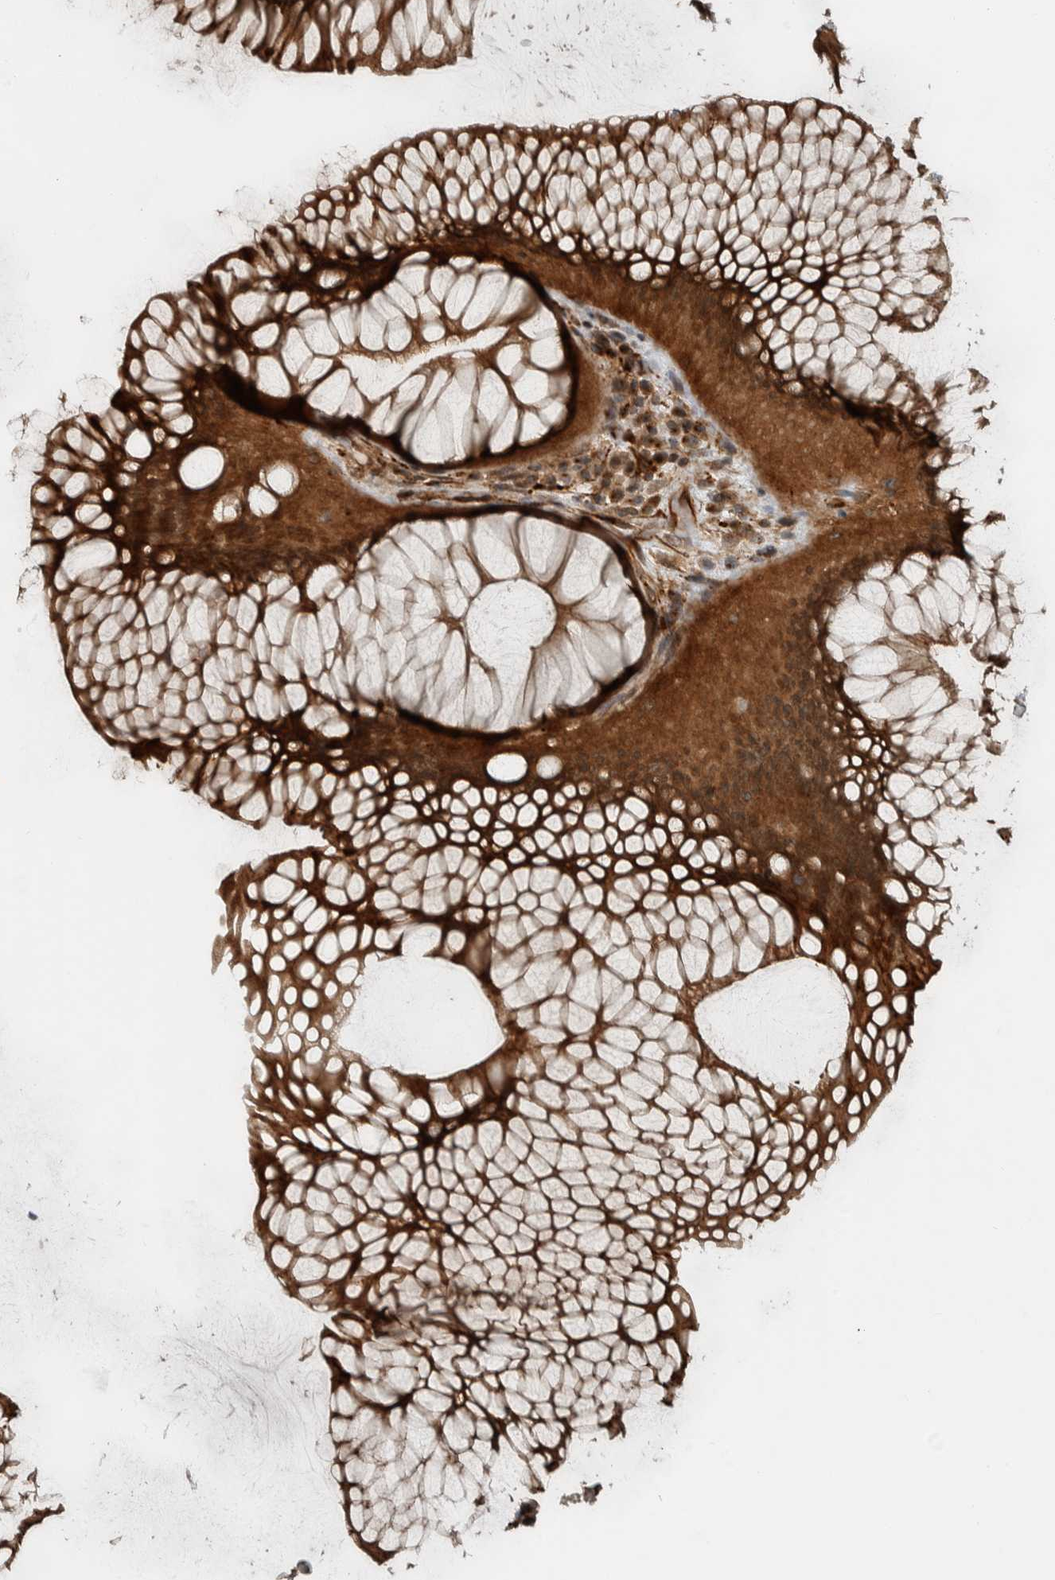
{"staining": {"intensity": "strong", "quantity": ">75%", "location": "cytoplasmic/membranous,nuclear"}, "tissue": "rectum", "cell_type": "Glandular cells", "image_type": "normal", "snomed": [{"axis": "morphology", "description": "Normal tissue, NOS"}, {"axis": "topography", "description": "Rectum"}], "caption": "This histopathology image reveals immunohistochemistry staining of benign rectum, with high strong cytoplasmic/membranous,nuclear staining in approximately >75% of glandular cells.", "gene": "GIGYF1", "patient": {"sex": "male", "age": 51}}